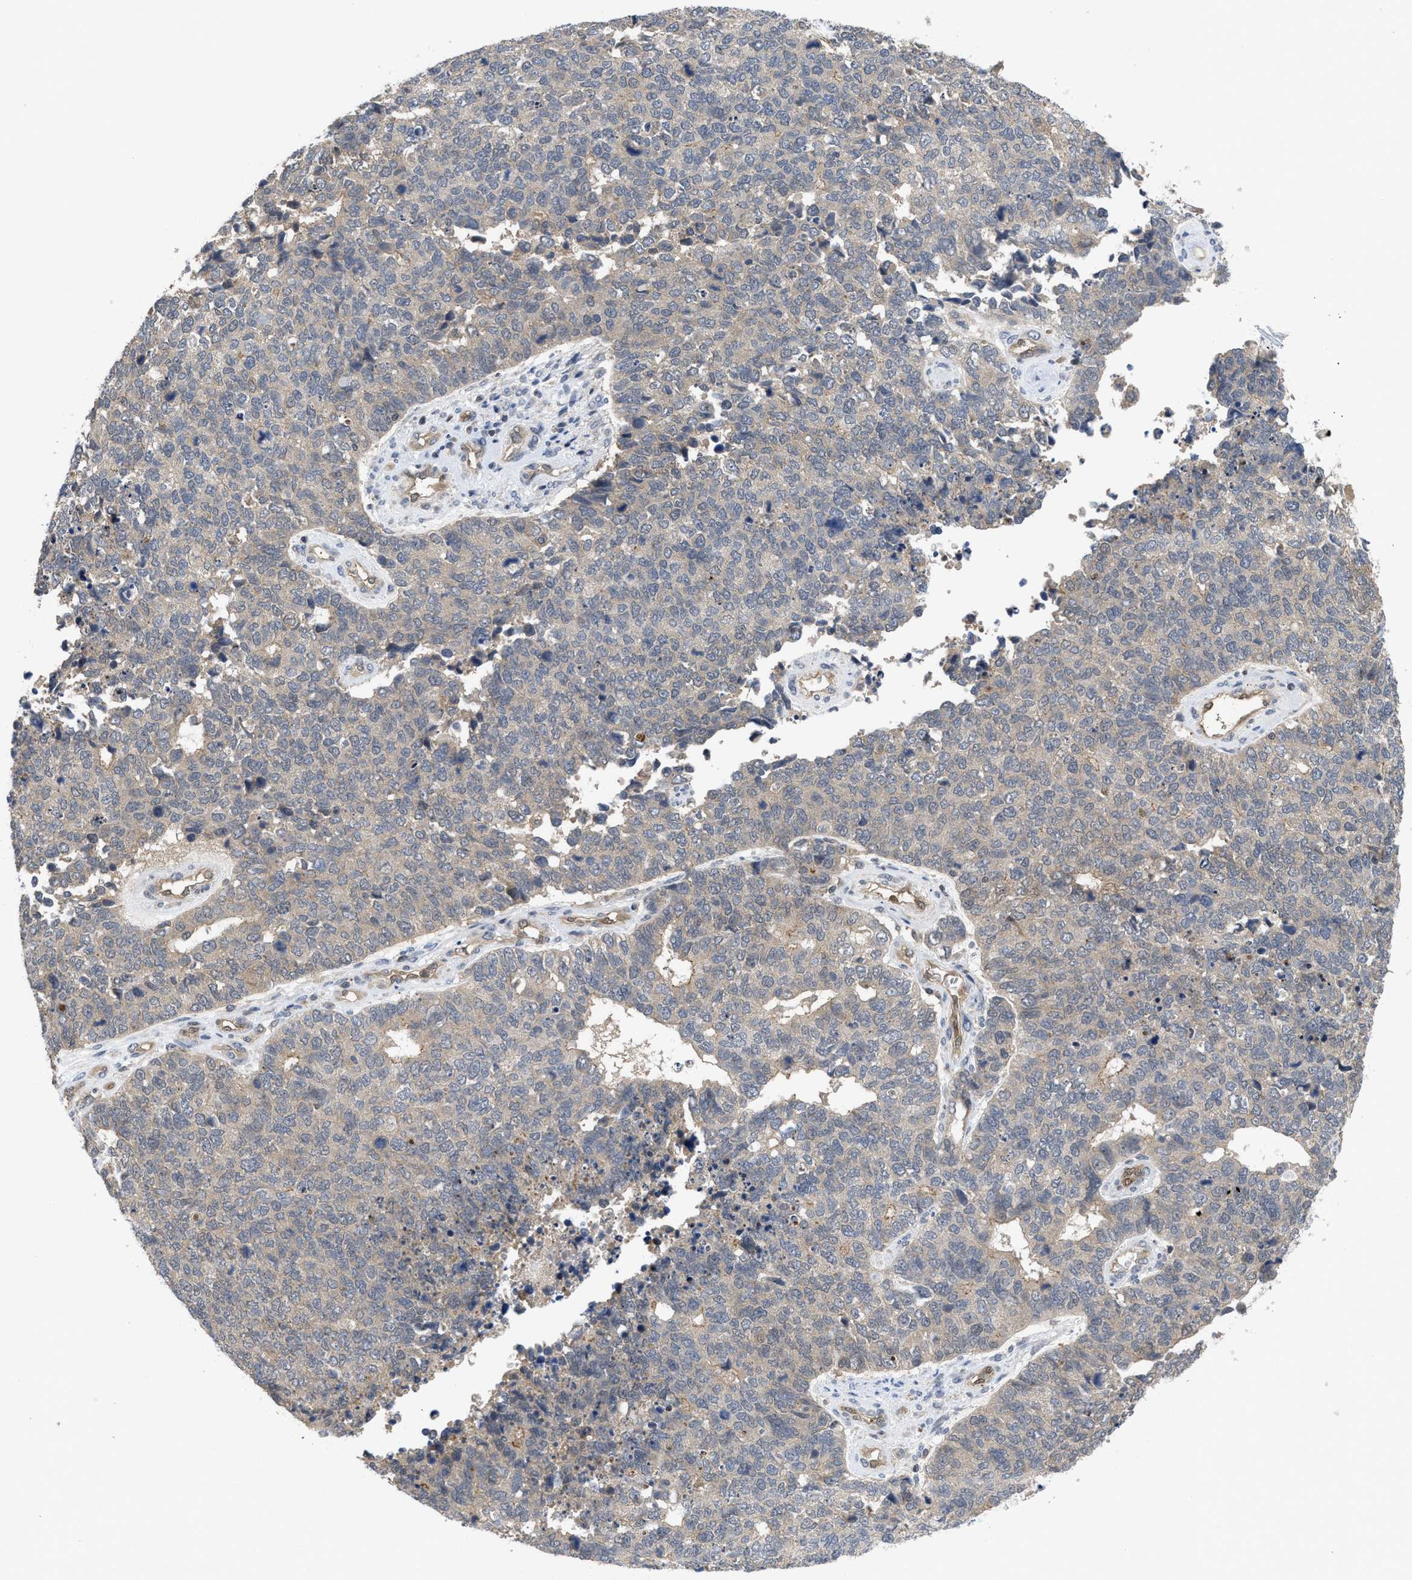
{"staining": {"intensity": "negative", "quantity": "none", "location": "none"}, "tissue": "cervical cancer", "cell_type": "Tumor cells", "image_type": "cancer", "snomed": [{"axis": "morphology", "description": "Squamous cell carcinoma, NOS"}, {"axis": "topography", "description": "Cervix"}], "caption": "Squamous cell carcinoma (cervical) was stained to show a protein in brown. There is no significant positivity in tumor cells. (Brightfield microscopy of DAB (3,3'-diaminobenzidine) immunohistochemistry (IHC) at high magnification).", "gene": "LDAF1", "patient": {"sex": "female", "age": 63}}